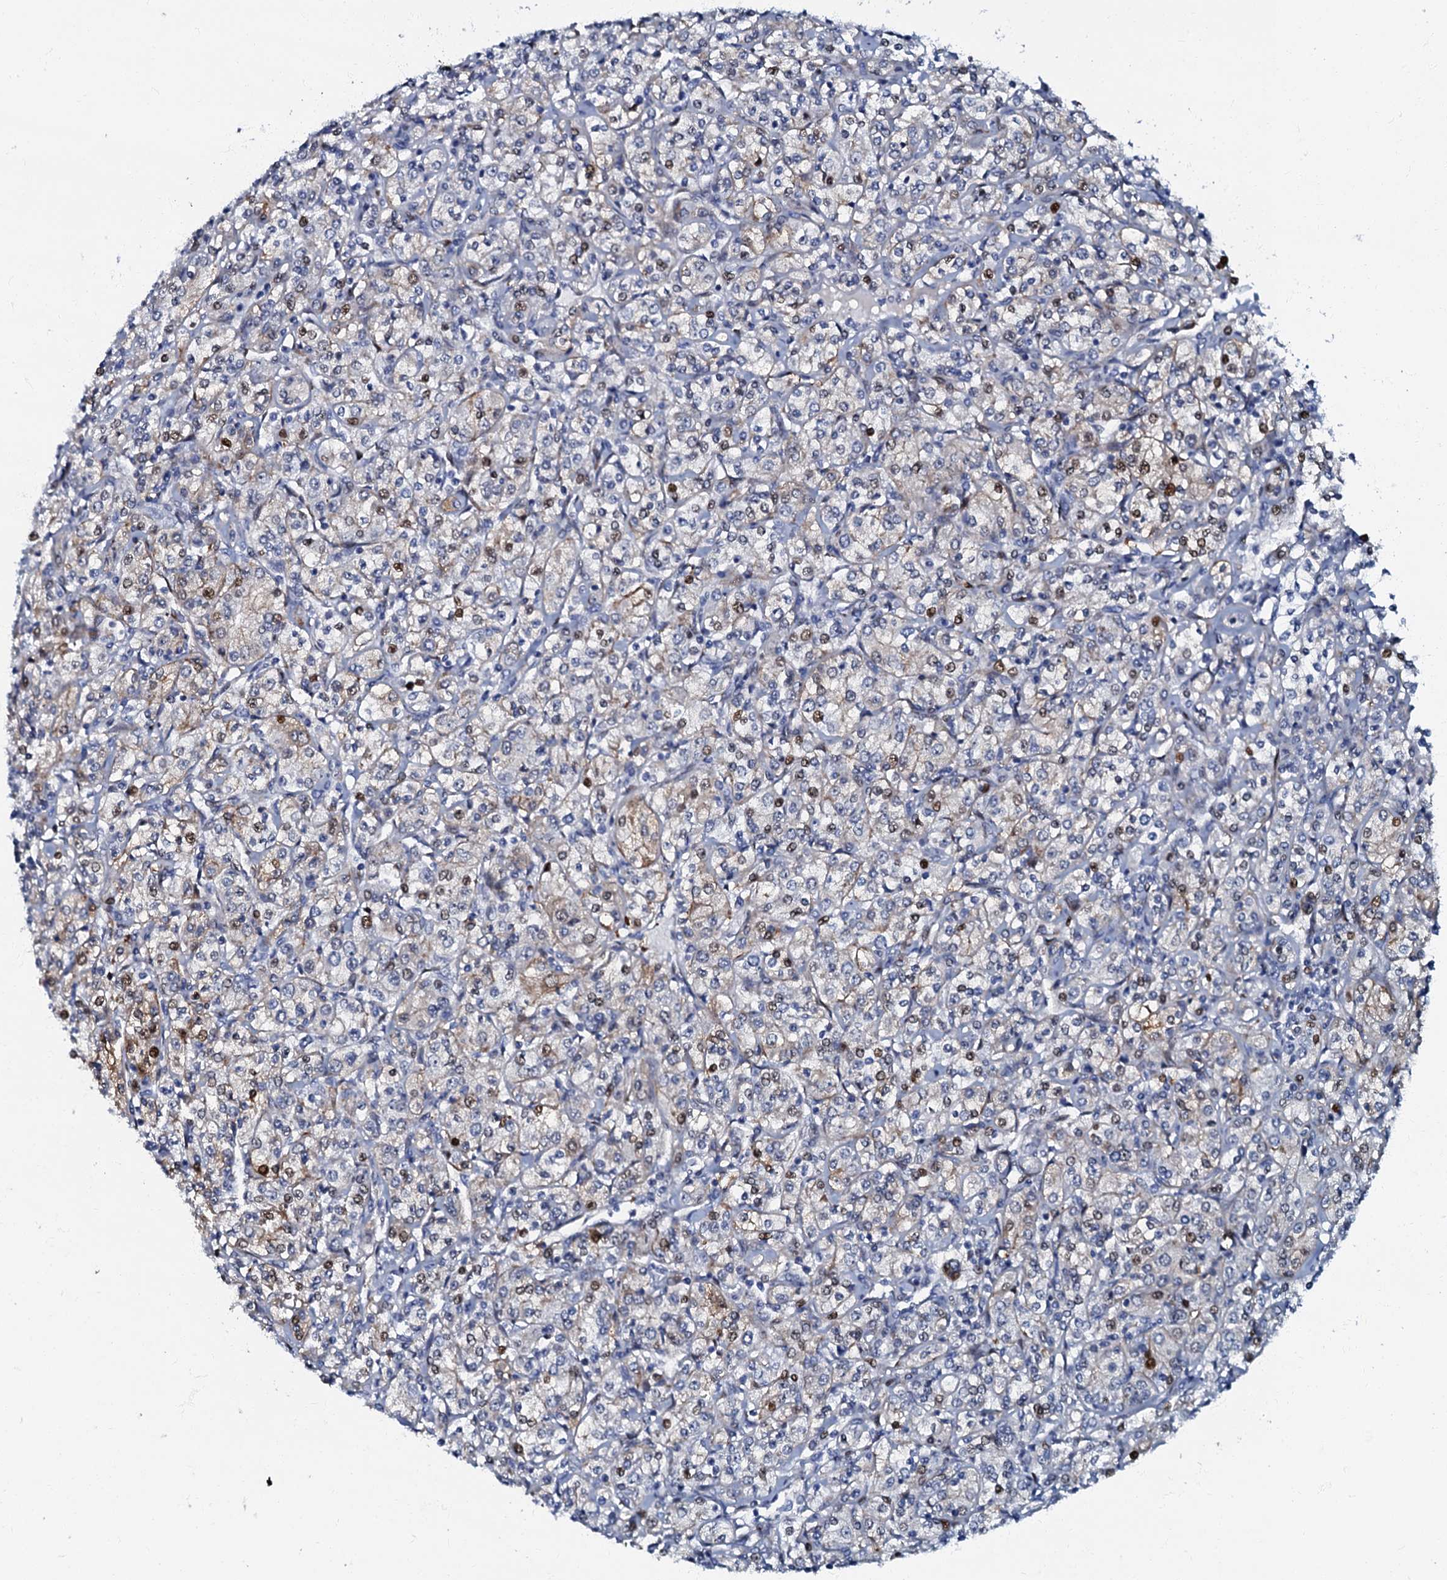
{"staining": {"intensity": "moderate", "quantity": "<25%", "location": "cytoplasmic/membranous,nuclear"}, "tissue": "renal cancer", "cell_type": "Tumor cells", "image_type": "cancer", "snomed": [{"axis": "morphology", "description": "Adenocarcinoma, NOS"}, {"axis": "topography", "description": "Kidney"}], "caption": "Immunohistochemistry (IHC) staining of adenocarcinoma (renal), which exhibits low levels of moderate cytoplasmic/membranous and nuclear positivity in approximately <25% of tumor cells indicating moderate cytoplasmic/membranous and nuclear protein positivity. The staining was performed using DAB (3,3'-diaminobenzidine) (brown) for protein detection and nuclei were counterstained in hematoxylin (blue).", "gene": "MFSD5", "patient": {"sex": "male", "age": 77}}